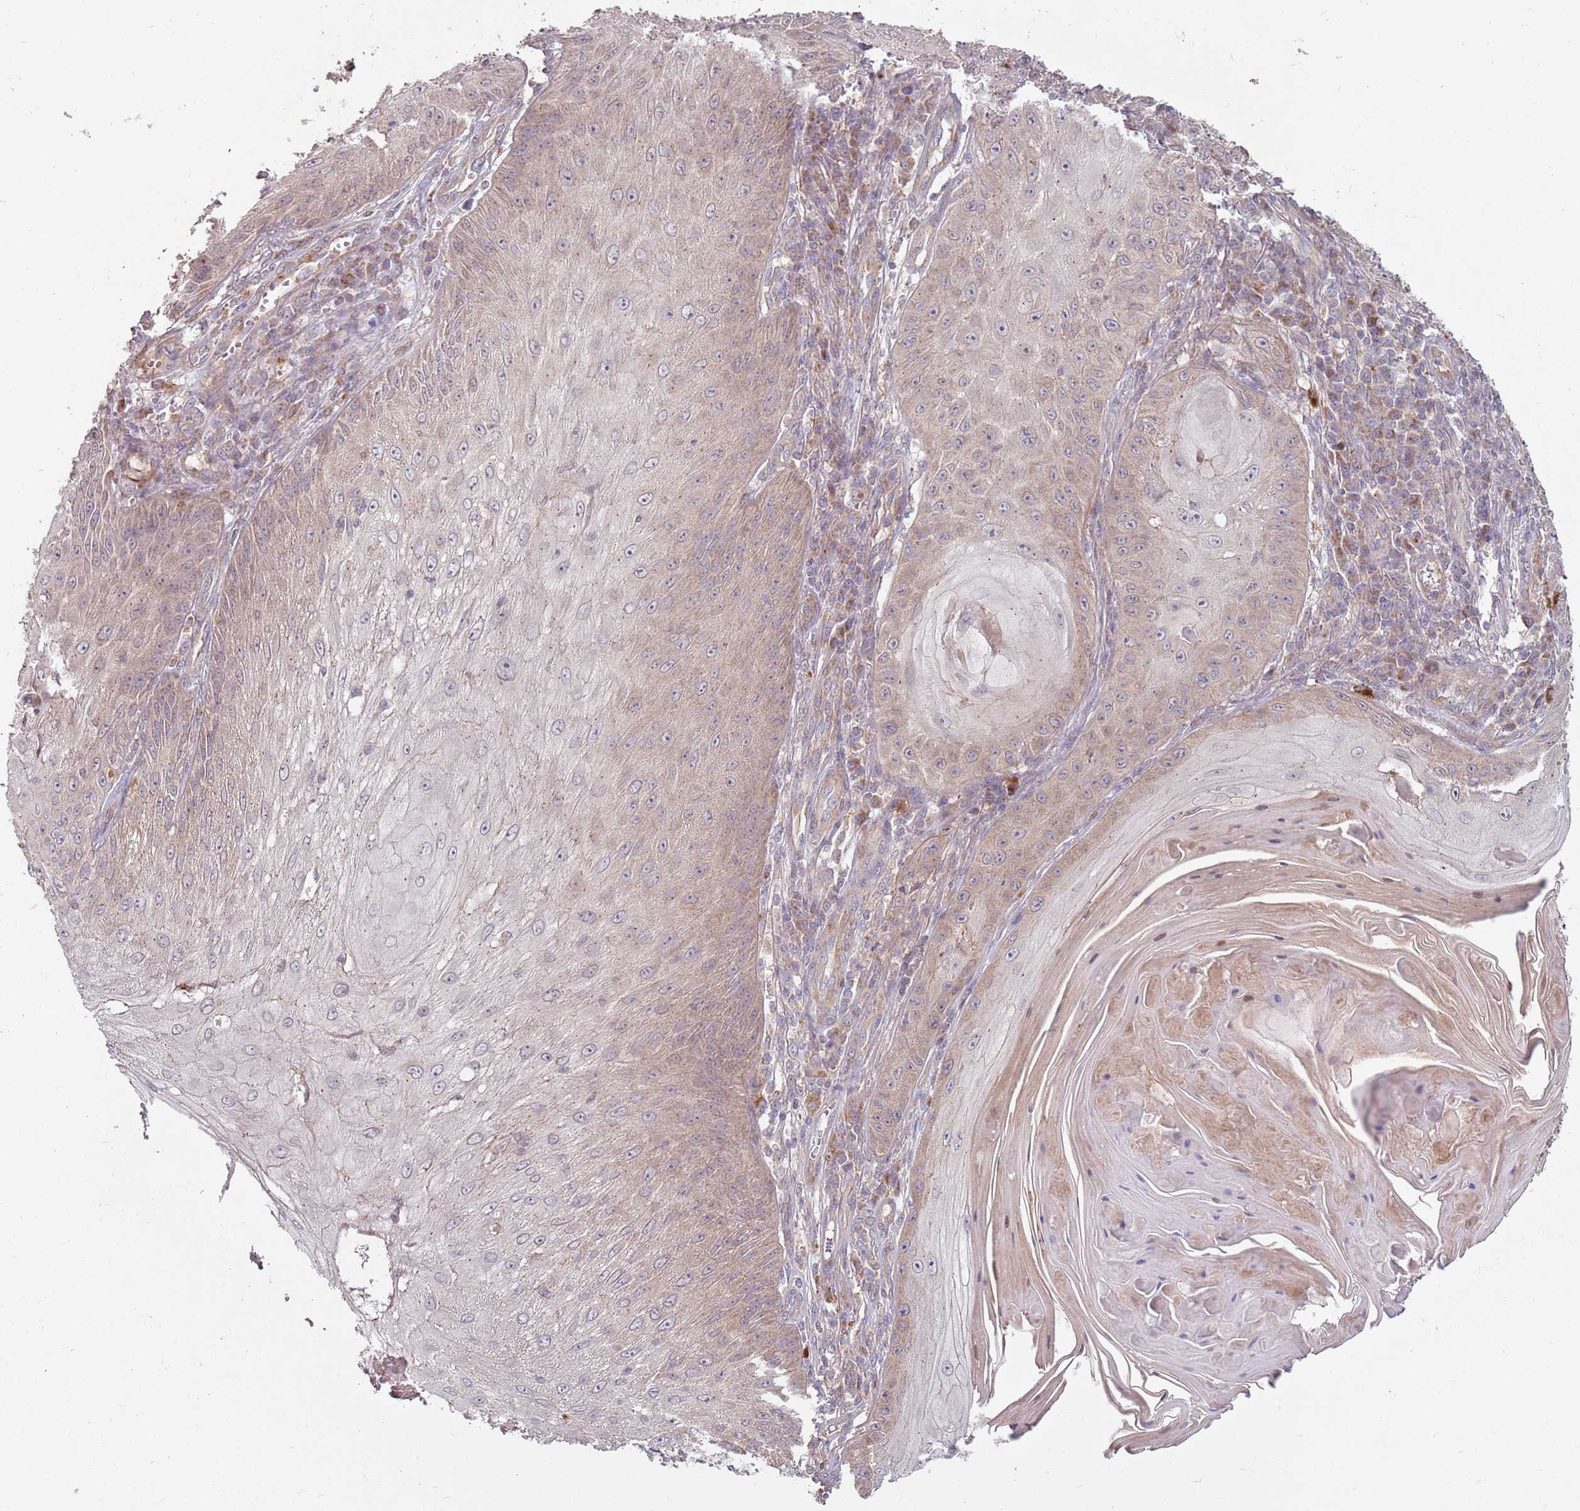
{"staining": {"intensity": "weak", "quantity": "25%-75%", "location": "cytoplasmic/membranous"}, "tissue": "skin cancer", "cell_type": "Tumor cells", "image_type": "cancer", "snomed": [{"axis": "morphology", "description": "Squamous cell carcinoma, NOS"}, {"axis": "topography", "description": "Skin"}], "caption": "There is low levels of weak cytoplasmic/membranous positivity in tumor cells of squamous cell carcinoma (skin), as demonstrated by immunohistochemical staining (brown color).", "gene": "SPATA31D1", "patient": {"sex": "male", "age": 70}}